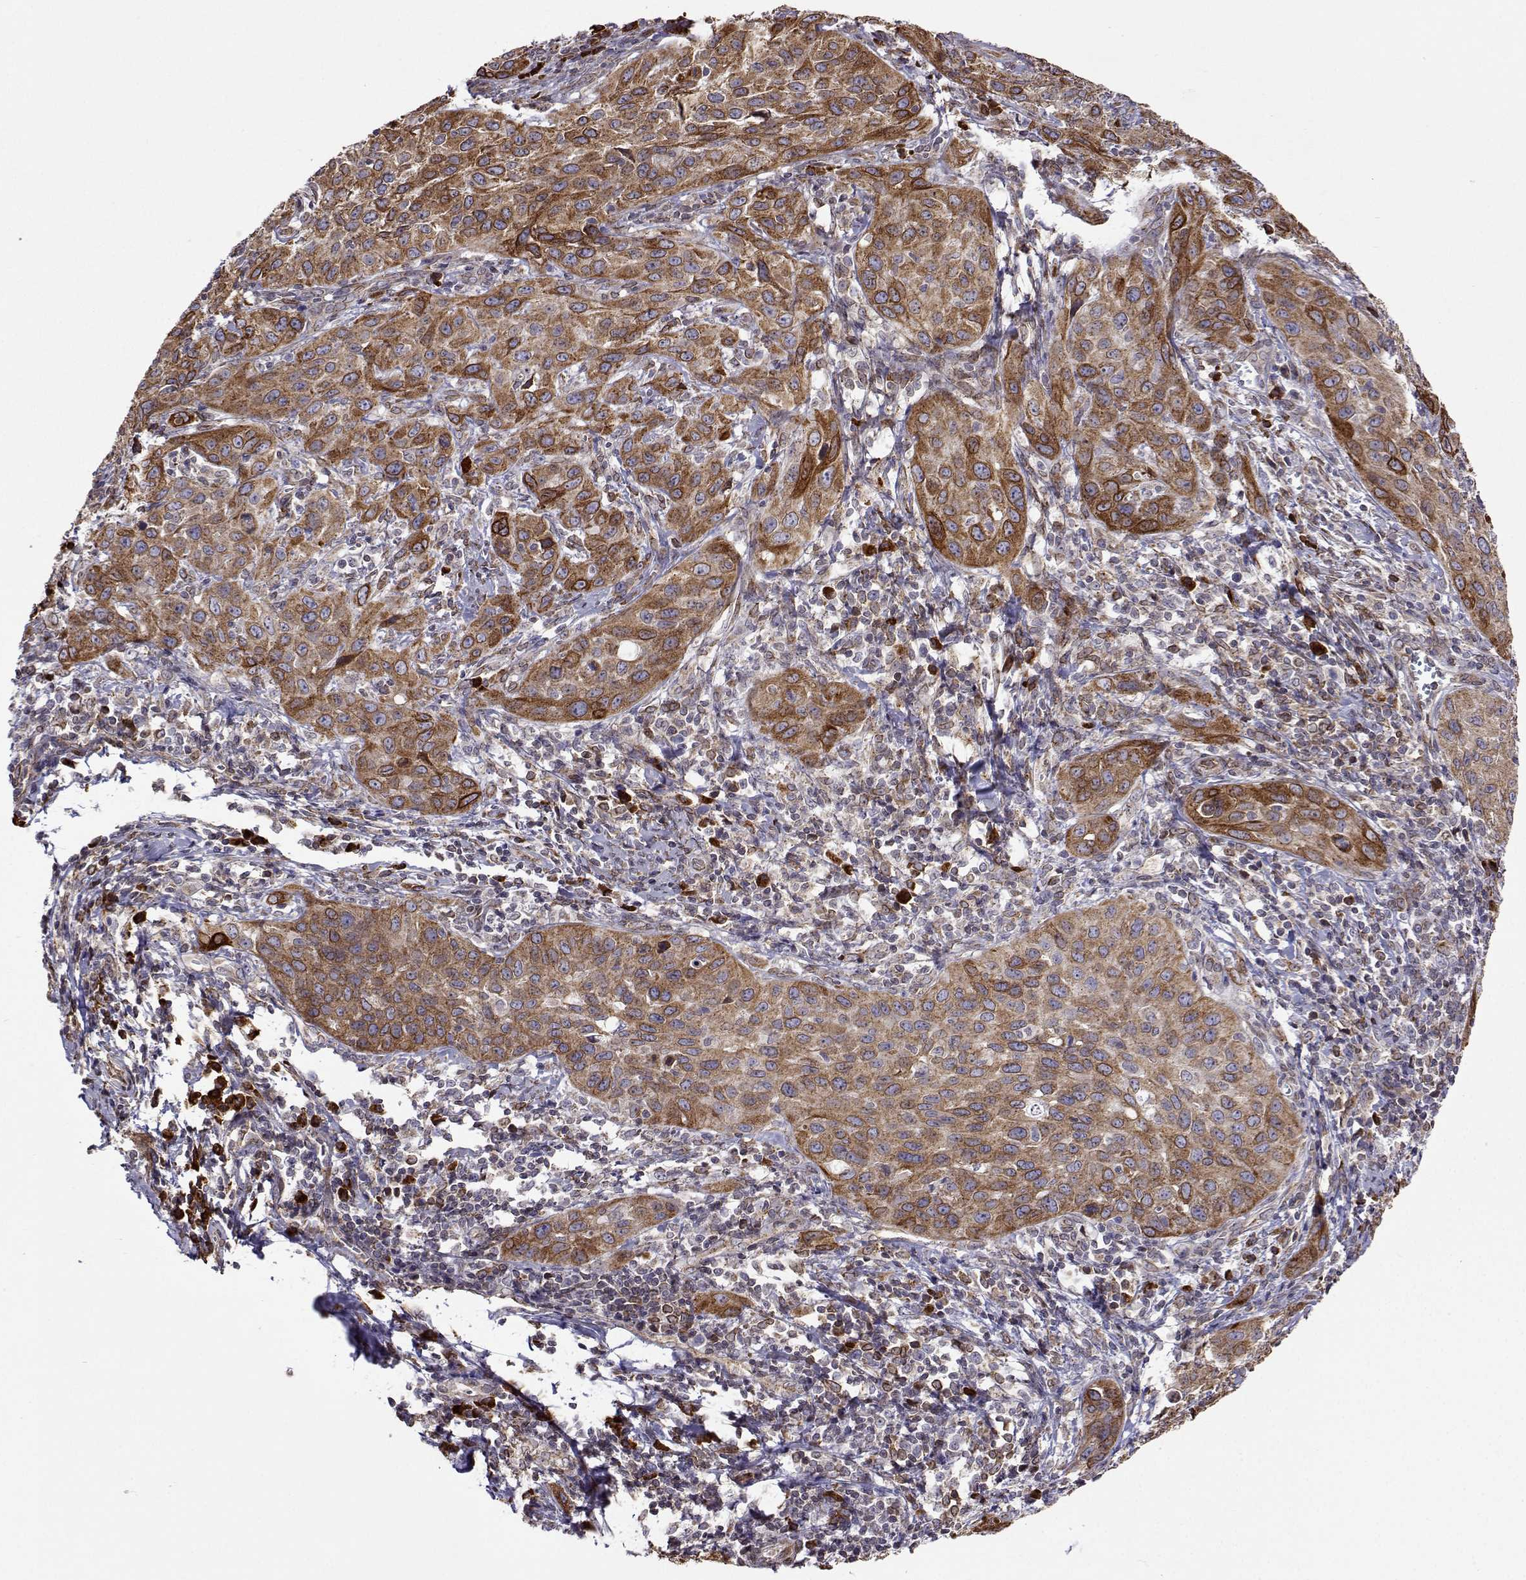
{"staining": {"intensity": "moderate", "quantity": ">75%", "location": "cytoplasmic/membranous"}, "tissue": "cervical cancer", "cell_type": "Tumor cells", "image_type": "cancer", "snomed": [{"axis": "morphology", "description": "Normal tissue, NOS"}, {"axis": "morphology", "description": "Squamous cell carcinoma, NOS"}, {"axis": "topography", "description": "Cervix"}], "caption": "Brown immunohistochemical staining in squamous cell carcinoma (cervical) reveals moderate cytoplasmic/membranous positivity in about >75% of tumor cells.", "gene": "PGRMC2", "patient": {"sex": "female", "age": 51}}